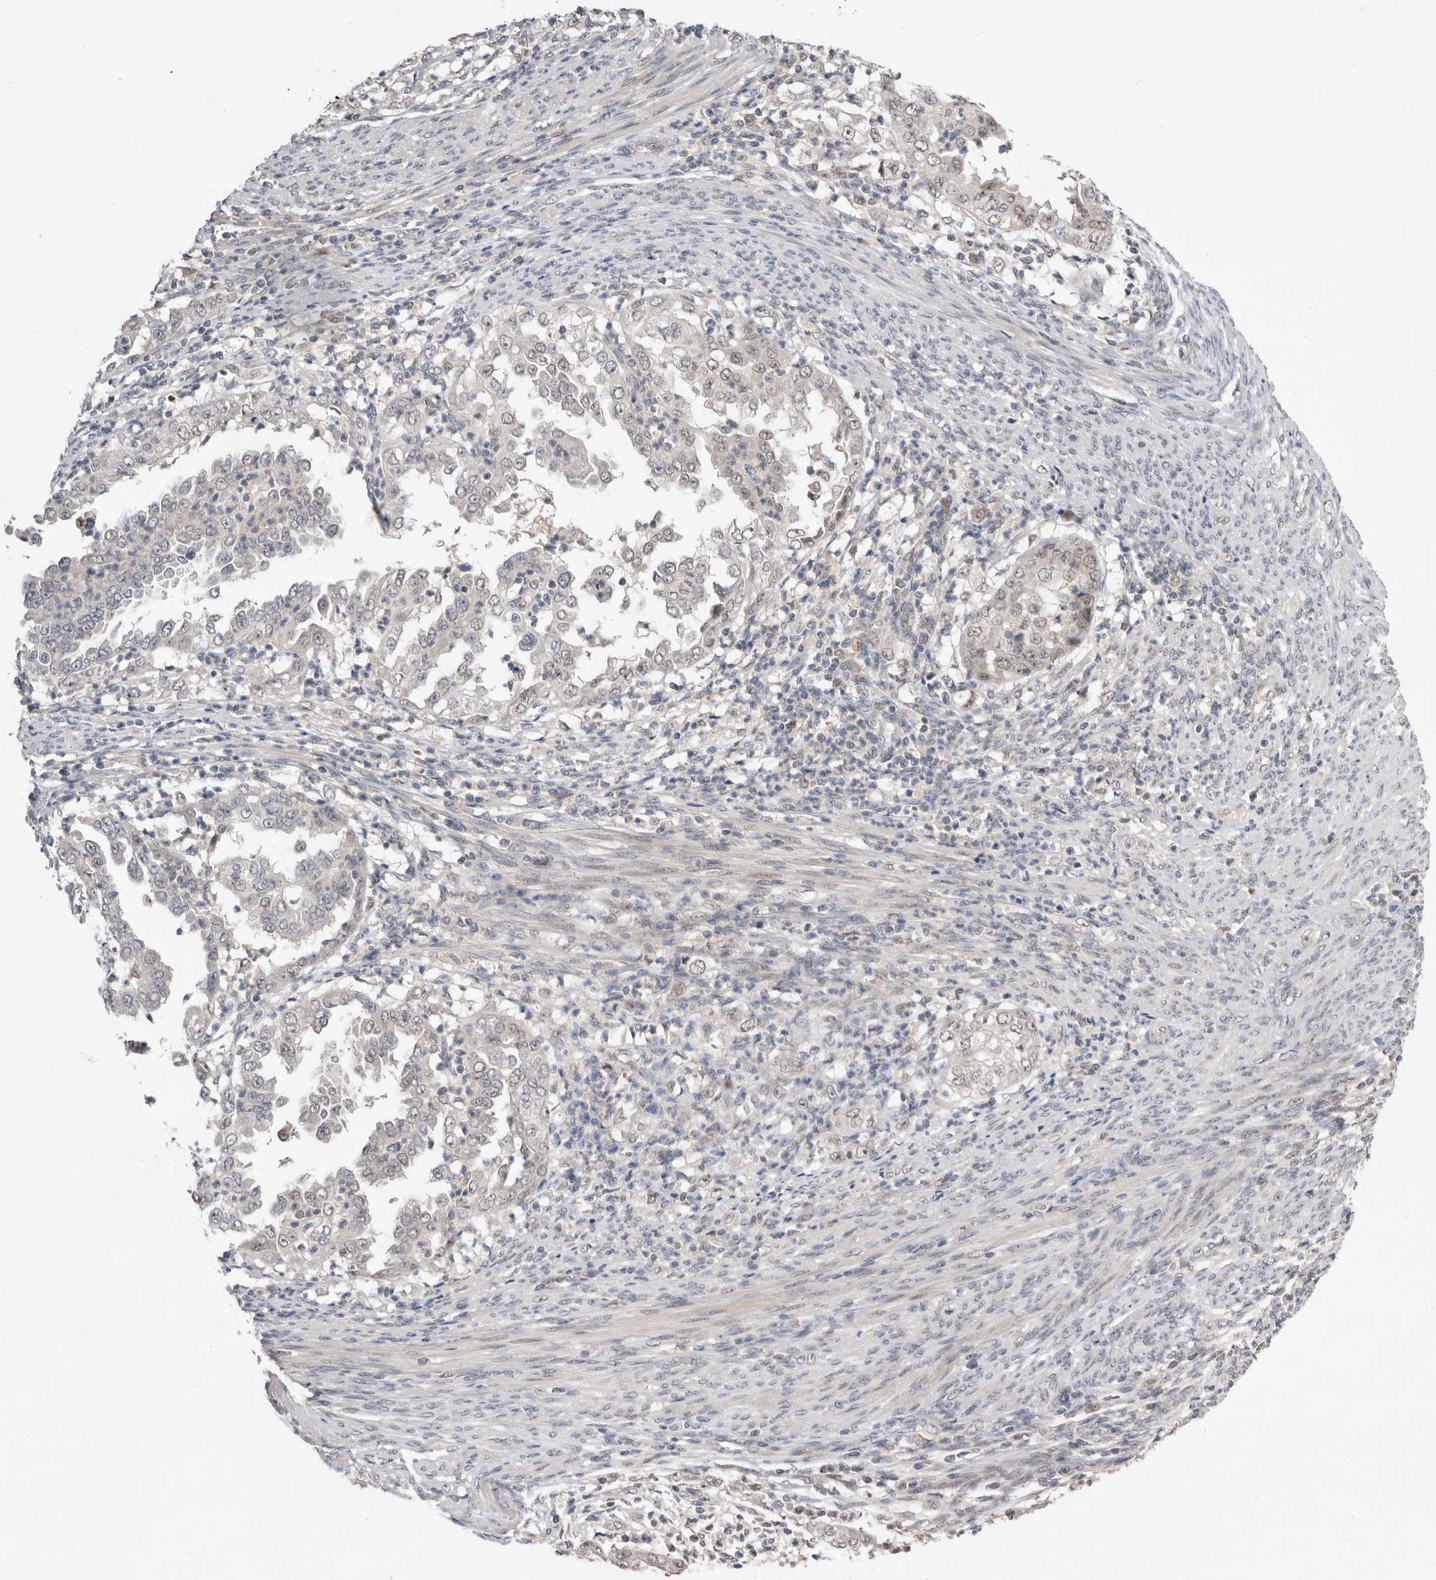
{"staining": {"intensity": "negative", "quantity": "none", "location": "none"}, "tissue": "endometrial cancer", "cell_type": "Tumor cells", "image_type": "cancer", "snomed": [{"axis": "morphology", "description": "Adenocarcinoma, NOS"}, {"axis": "topography", "description": "Endometrium"}], "caption": "Immunohistochemistry histopathology image of neoplastic tissue: endometrial cancer (adenocarcinoma) stained with DAB (3,3'-diaminobenzidine) shows no significant protein positivity in tumor cells.", "gene": "BRCA2", "patient": {"sex": "female", "age": 85}}